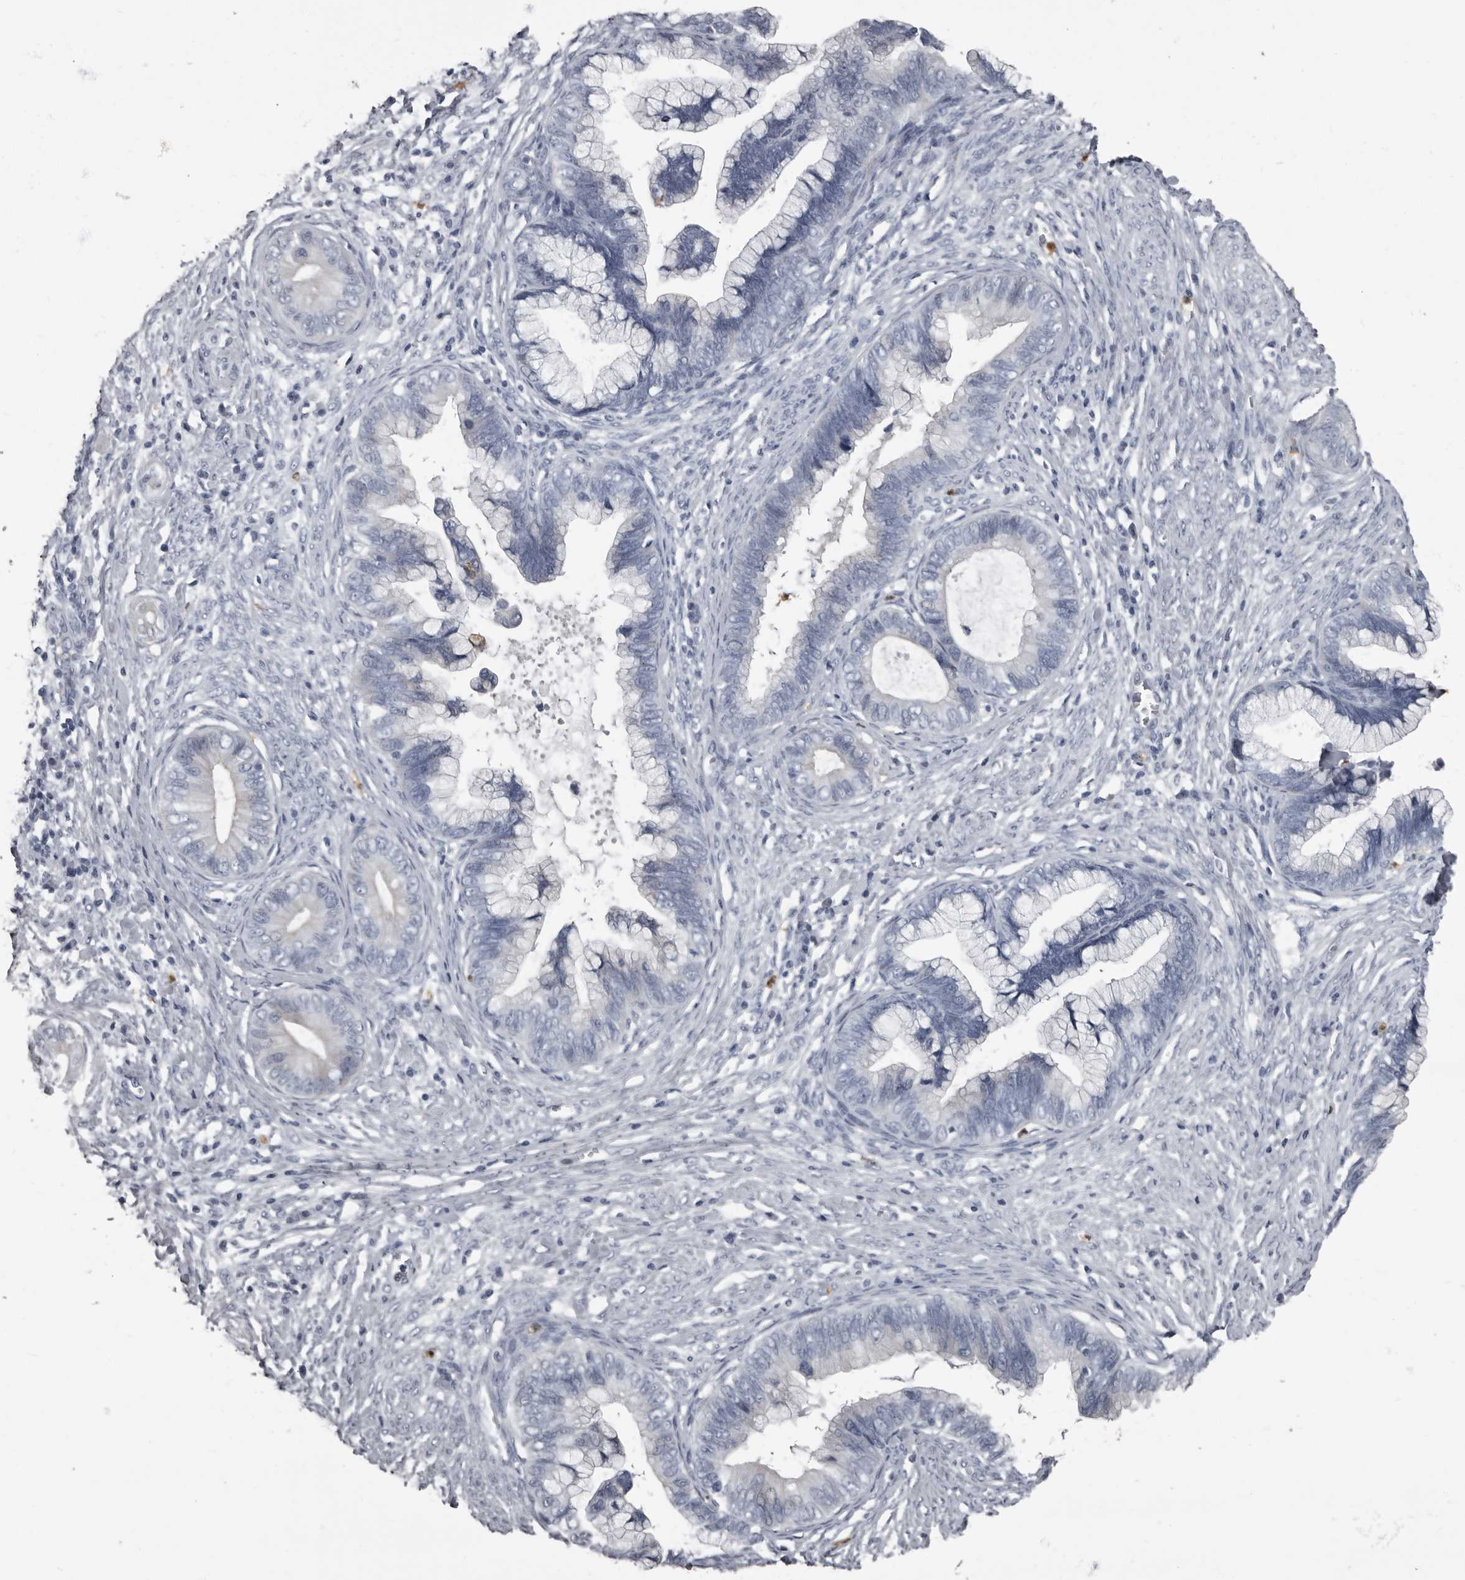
{"staining": {"intensity": "negative", "quantity": "none", "location": "none"}, "tissue": "cervical cancer", "cell_type": "Tumor cells", "image_type": "cancer", "snomed": [{"axis": "morphology", "description": "Adenocarcinoma, NOS"}, {"axis": "topography", "description": "Cervix"}], "caption": "DAB immunohistochemical staining of cervical cancer (adenocarcinoma) shows no significant expression in tumor cells.", "gene": "TPD52L1", "patient": {"sex": "female", "age": 44}}